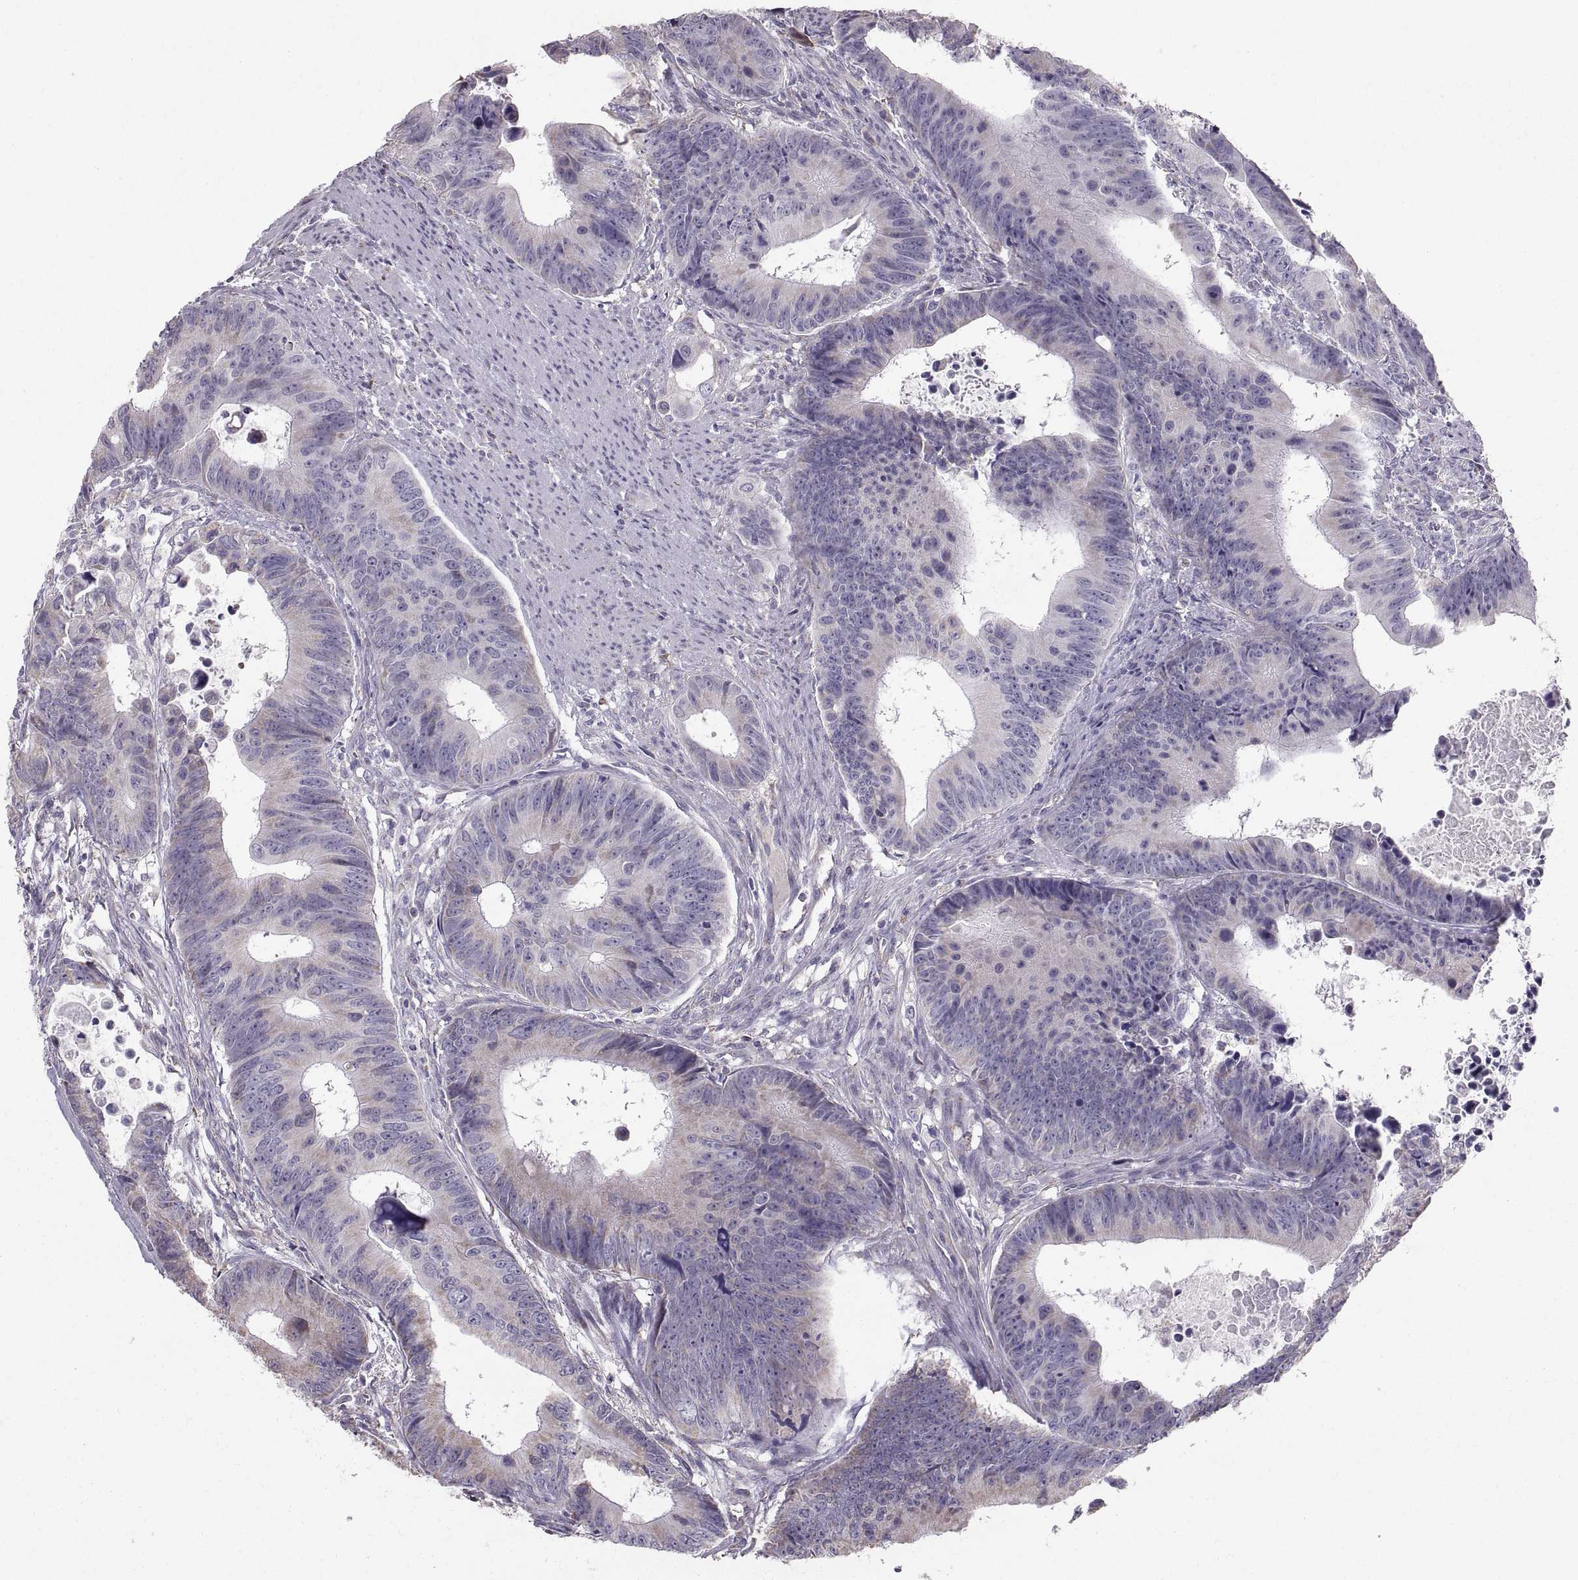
{"staining": {"intensity": "negative", "quantity": "none", "location": "none"}, "tissue": "colorectal cancer", "cell_type": "Tumor cells", "image_type": "cancer", "snomed": [{"axis": "morphology", "description": "Adenocarcinoma, NOS"}, {"axis": "topography", "description": "Colon"}], "caption": "A high-resolution image shows immunohistochemistry (IHC) staining of colorectal cancer, which demonstrates no significant expression in tumor cells.", "gene": "STMND1", "patient": {"sex": "female", "age": 87}}